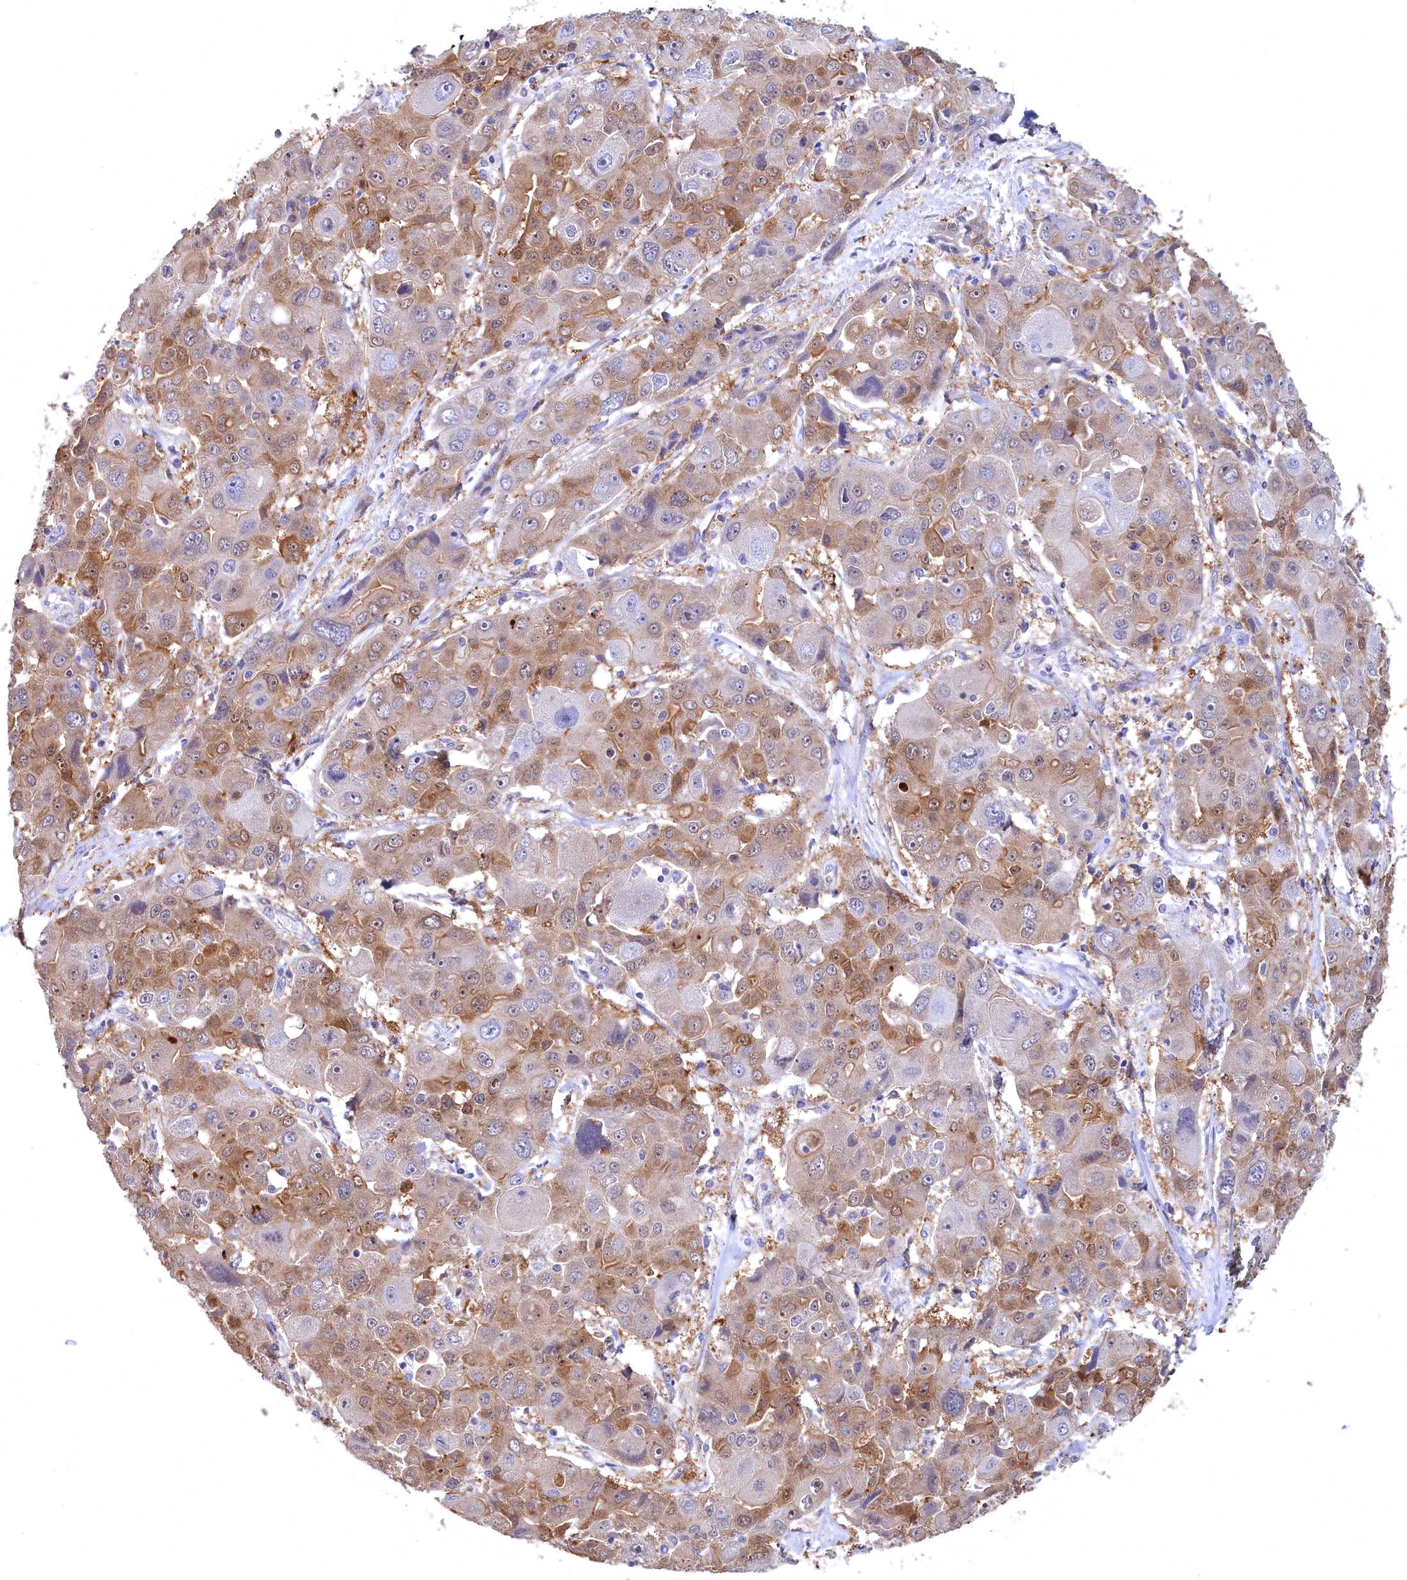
{"staining": {"intensity": "moderate", "quantity": "25%-75%", "location": "cytoplasmic/membranous"}, "tissue": "liver cancer", "cell_type": "Tumor cells", "image_type": "cancer", "snomed": [{"axis": "morphology", "description": "Cholangiocarcinoma"}, {"axis": "topography", "description": "Liver"}], "caption": "Immunohistochemistry (IHC) of human liver cancer demonstrates medium levels of moderate cytoplasmic/membranous positivity in approximately 25%-75% of tumor cells.", "gene": "C11orf54", "patient": {"sex": "male", "age": 67}}